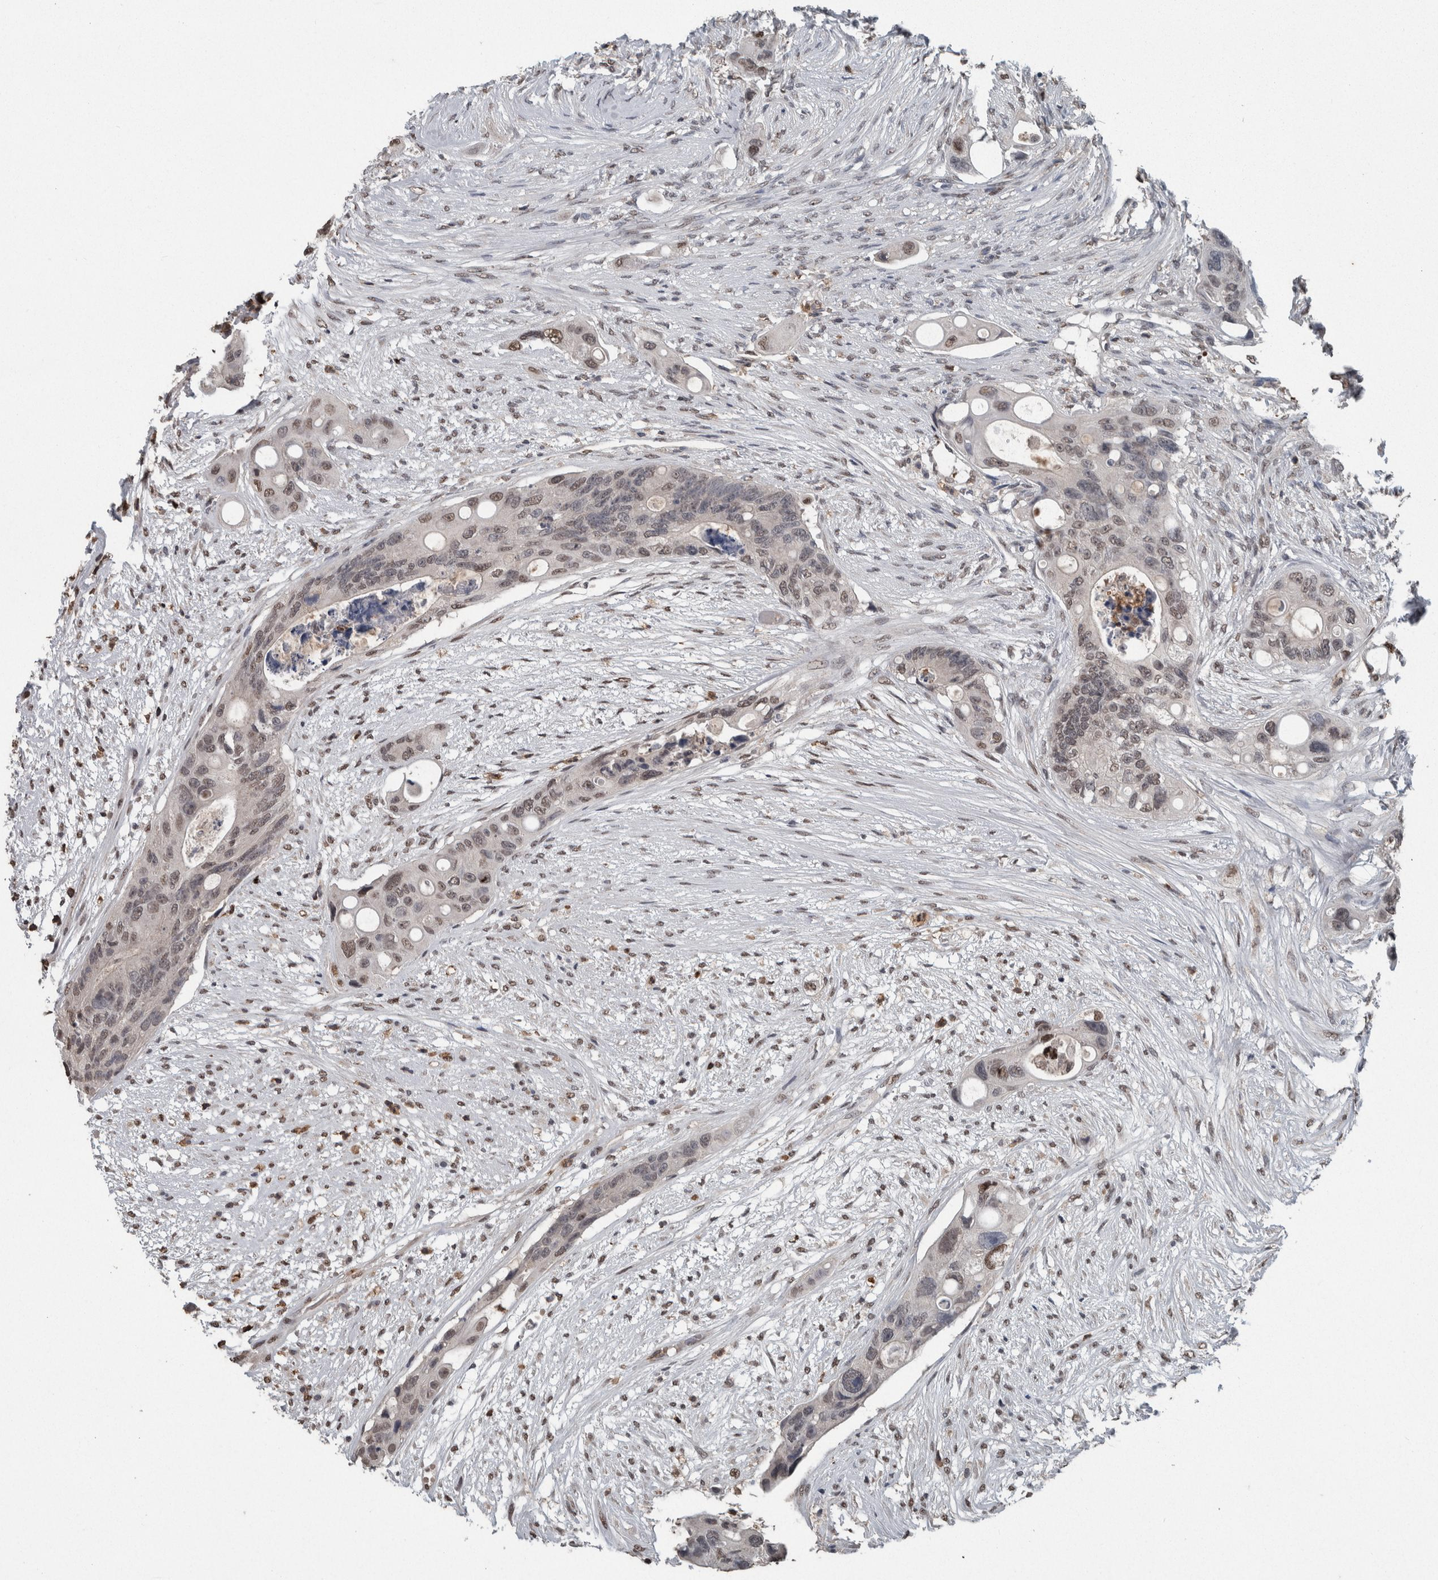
{"staining": {"intensity": "weak", "quantity": "25%-75%", "location": "nuclear"}, "tissue": "colorectal cancer", "cell_type": "Tumor cells", "image_type": "cancer", "snomed": [{"axis": "morphology", "description": "Adenocarcinoma, NOS"}, {"axis": "topography", "description": "Colon"}], "caption": "Protein expression analysis of human colorectal cancer (adenocarcinoma) reveals weak nuclear staining in about 25%-75% of tumor cells.", "gene": "MAFF", "patient": {"sex": "female", "age": 57}}